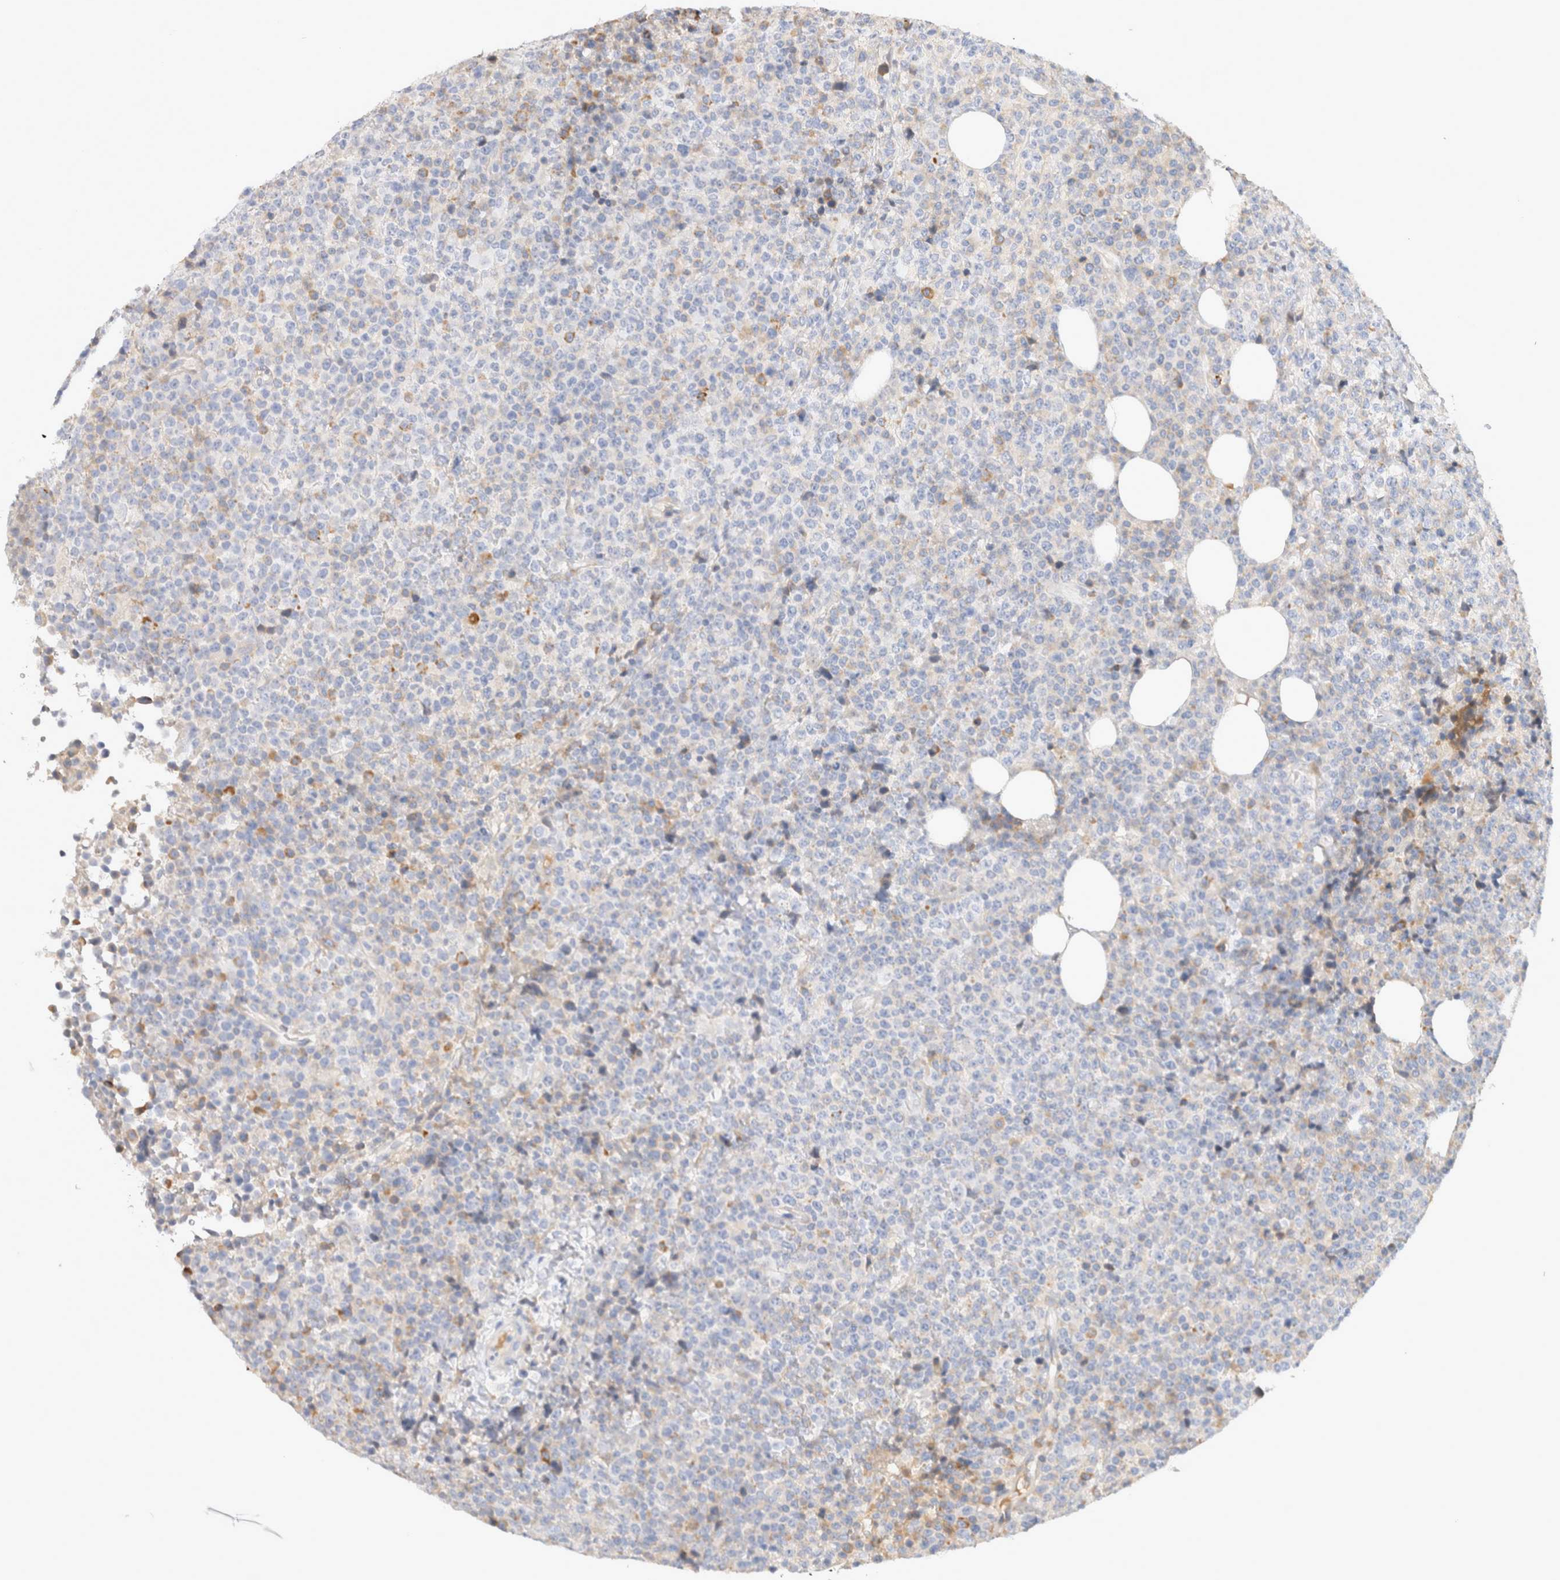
{"staining": {"intensity": "negative", "quantity": "none", "location": "none"}, "tissue": "lymphoma", "cell_type": "Tumor cells", "image_type": "cancer", "snomed": [{"axis": "morphology", "description": "Malignant lymphoma, non-Hodgkin's type, High grade"}, {"axis": "topography", "description": "Lymph node"}], "caption": "An image of human lymphoma is negative for staining in tumor cells. (DAB (3,3'-diaminobenzidine) immunohistochemistry with hematoxylin counter stain).", "gene": "GADD45G", "patient": {"sex": "male", "age": 13}}